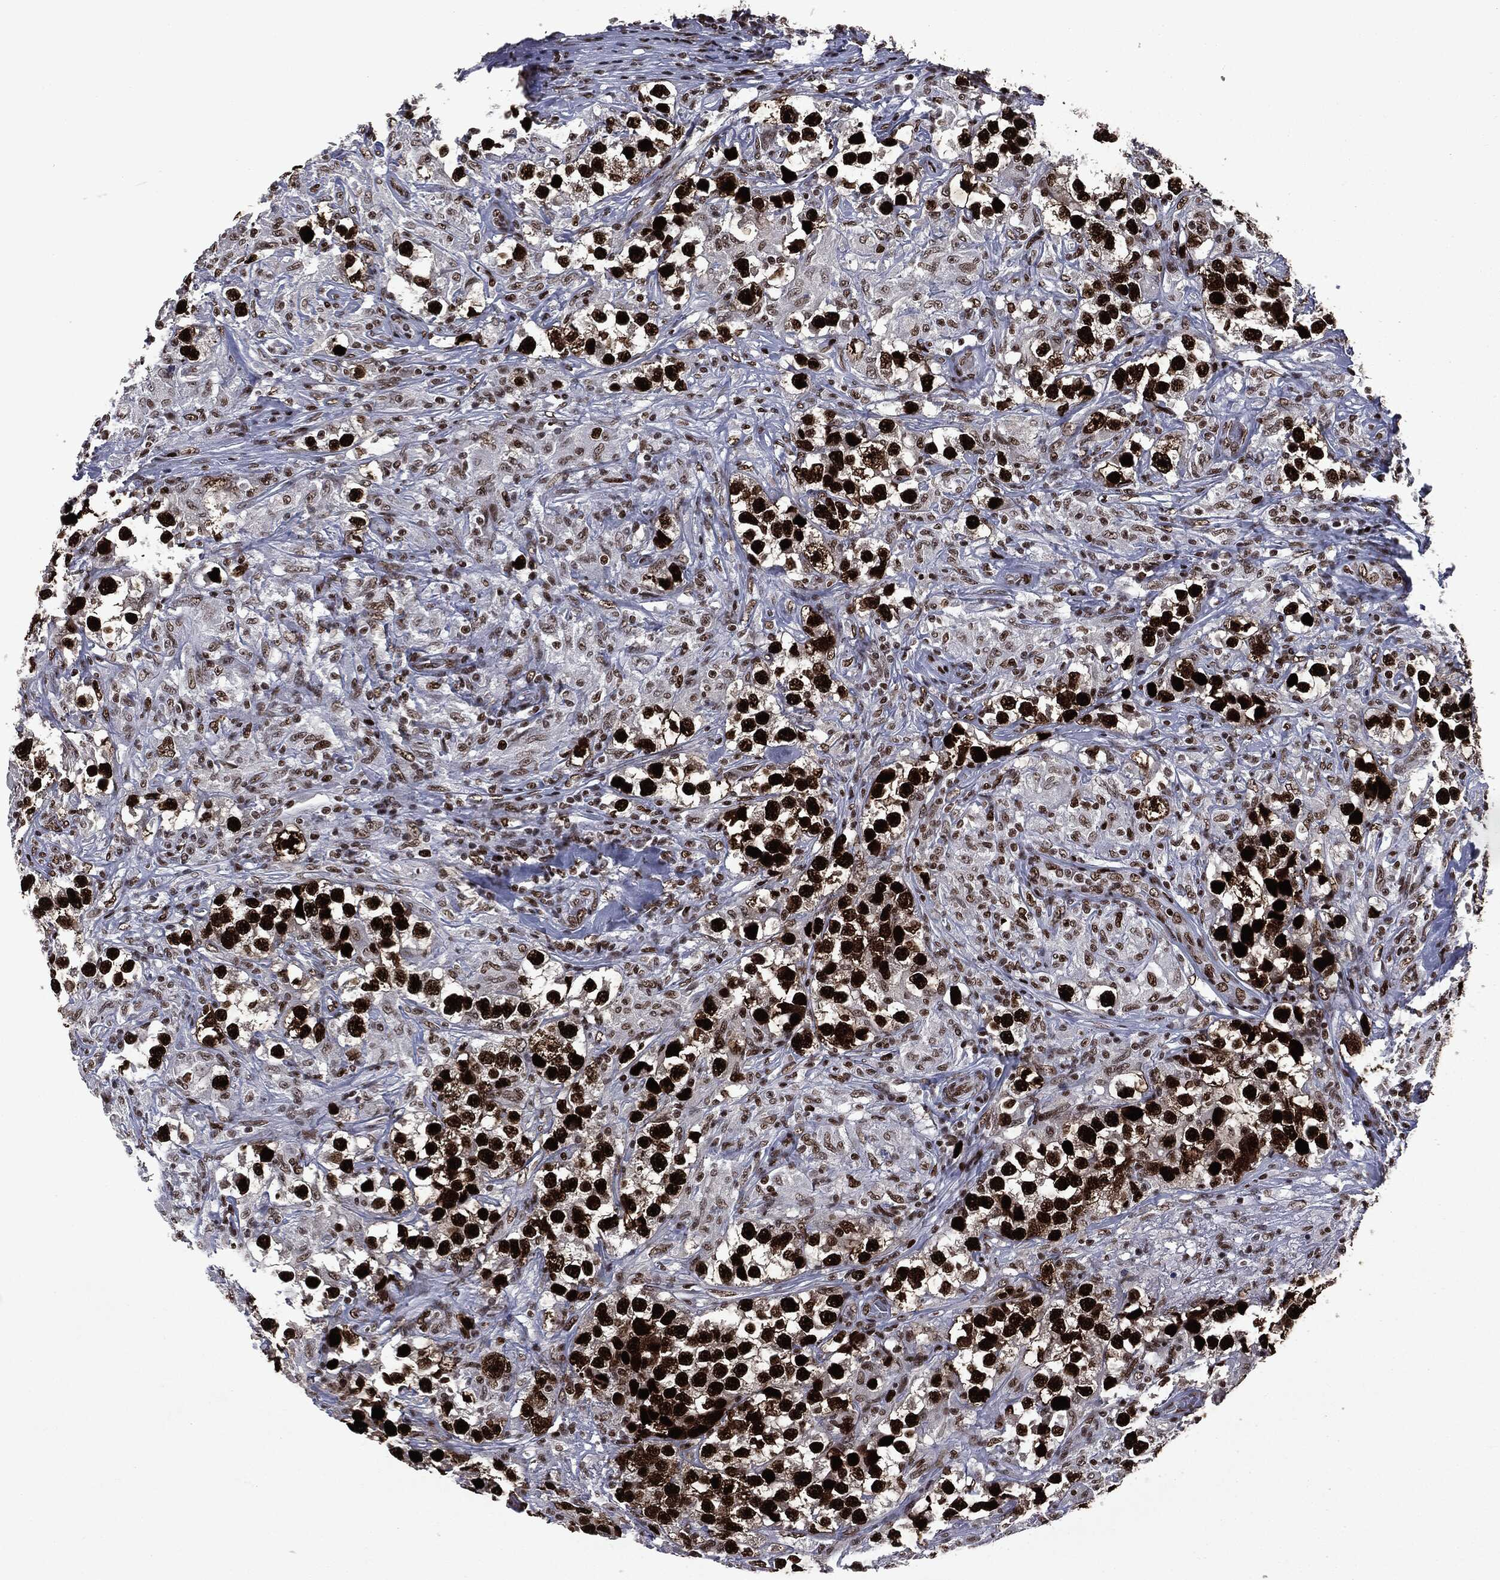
{"staining": {"intensity": "strong", "quantity": ">75%", "location": "nuclear"}, "tissue": "testis cancer", "cell_type": "Tumor cells", "image_type": "cancer", "snomed": [{"axis": "morphology", "description": "Seminoma, NOS"}, {"axis": "topography", "description": "Testis"}], "caption": "Immunohistochemistry photomicrograph of human testis seminoma stained for a protein (brown), which reveals high levels of strong nuclear positivity in about >75% of tumor cells.", "gene": "MSH2", "patient": {"sex": "male", "age": 46}}